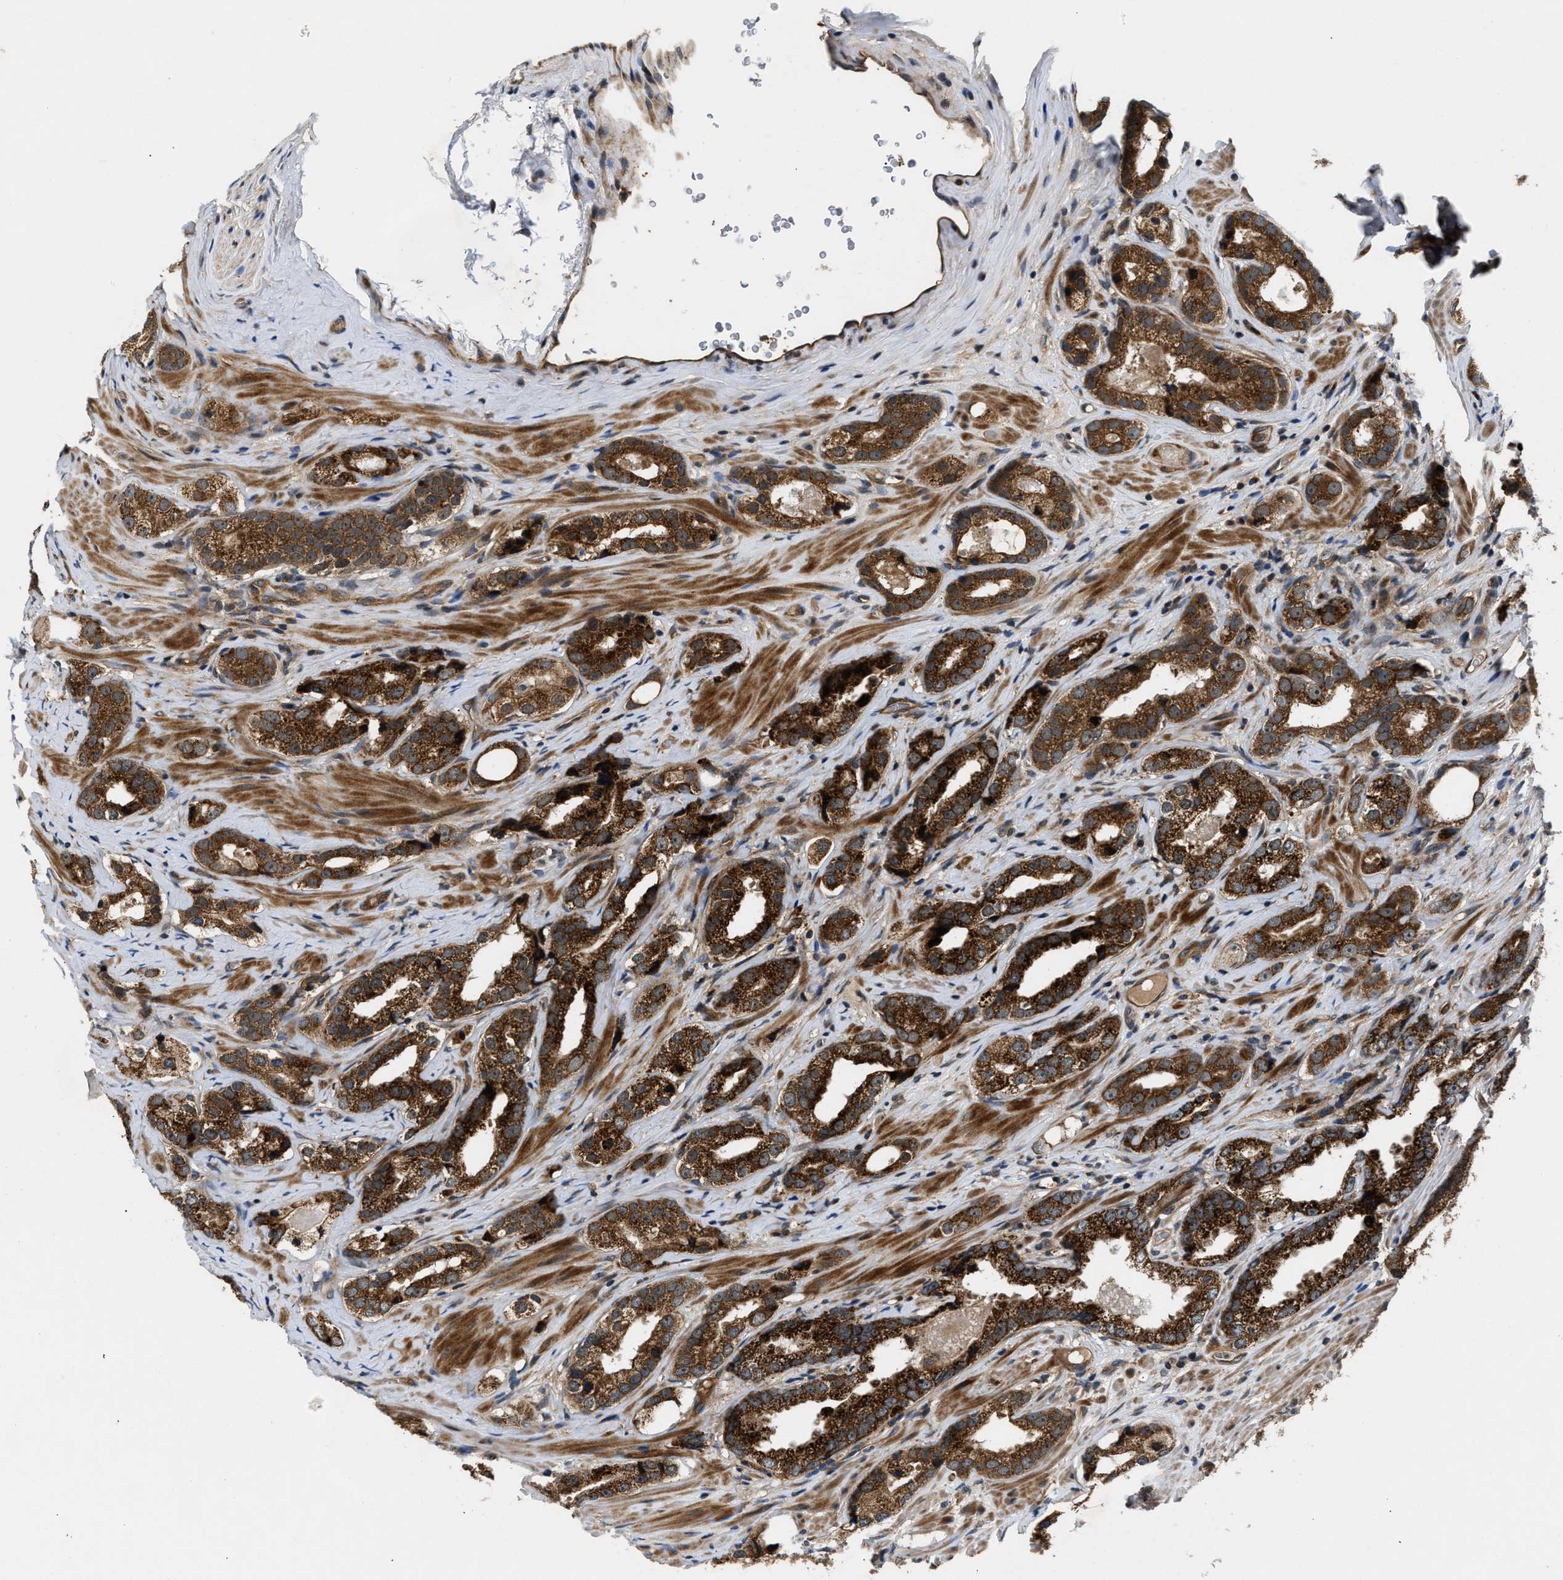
{"staining": {"intensity": "strong", "quantity": ">75%", "location": "cytoplasmic/membranous"}, "tissue": "prostate cancer", "cell_type": "Tumor cells", "image_type": "cancer", "snomed": [{"axis": "morphology", "description": "Adenocarcinoma, High grade"}, {"axis": "topography", "description": "Prostate"}], "caption": "This micrograph displays immunohistochemistry (IHC) staining of human prostate cancer, with high strong cytoplasmic/membranous positivity in approximately >75% of tumor cells.", "gene": "PNPLA8", "patient": {"sex": "male", "age": 63}}